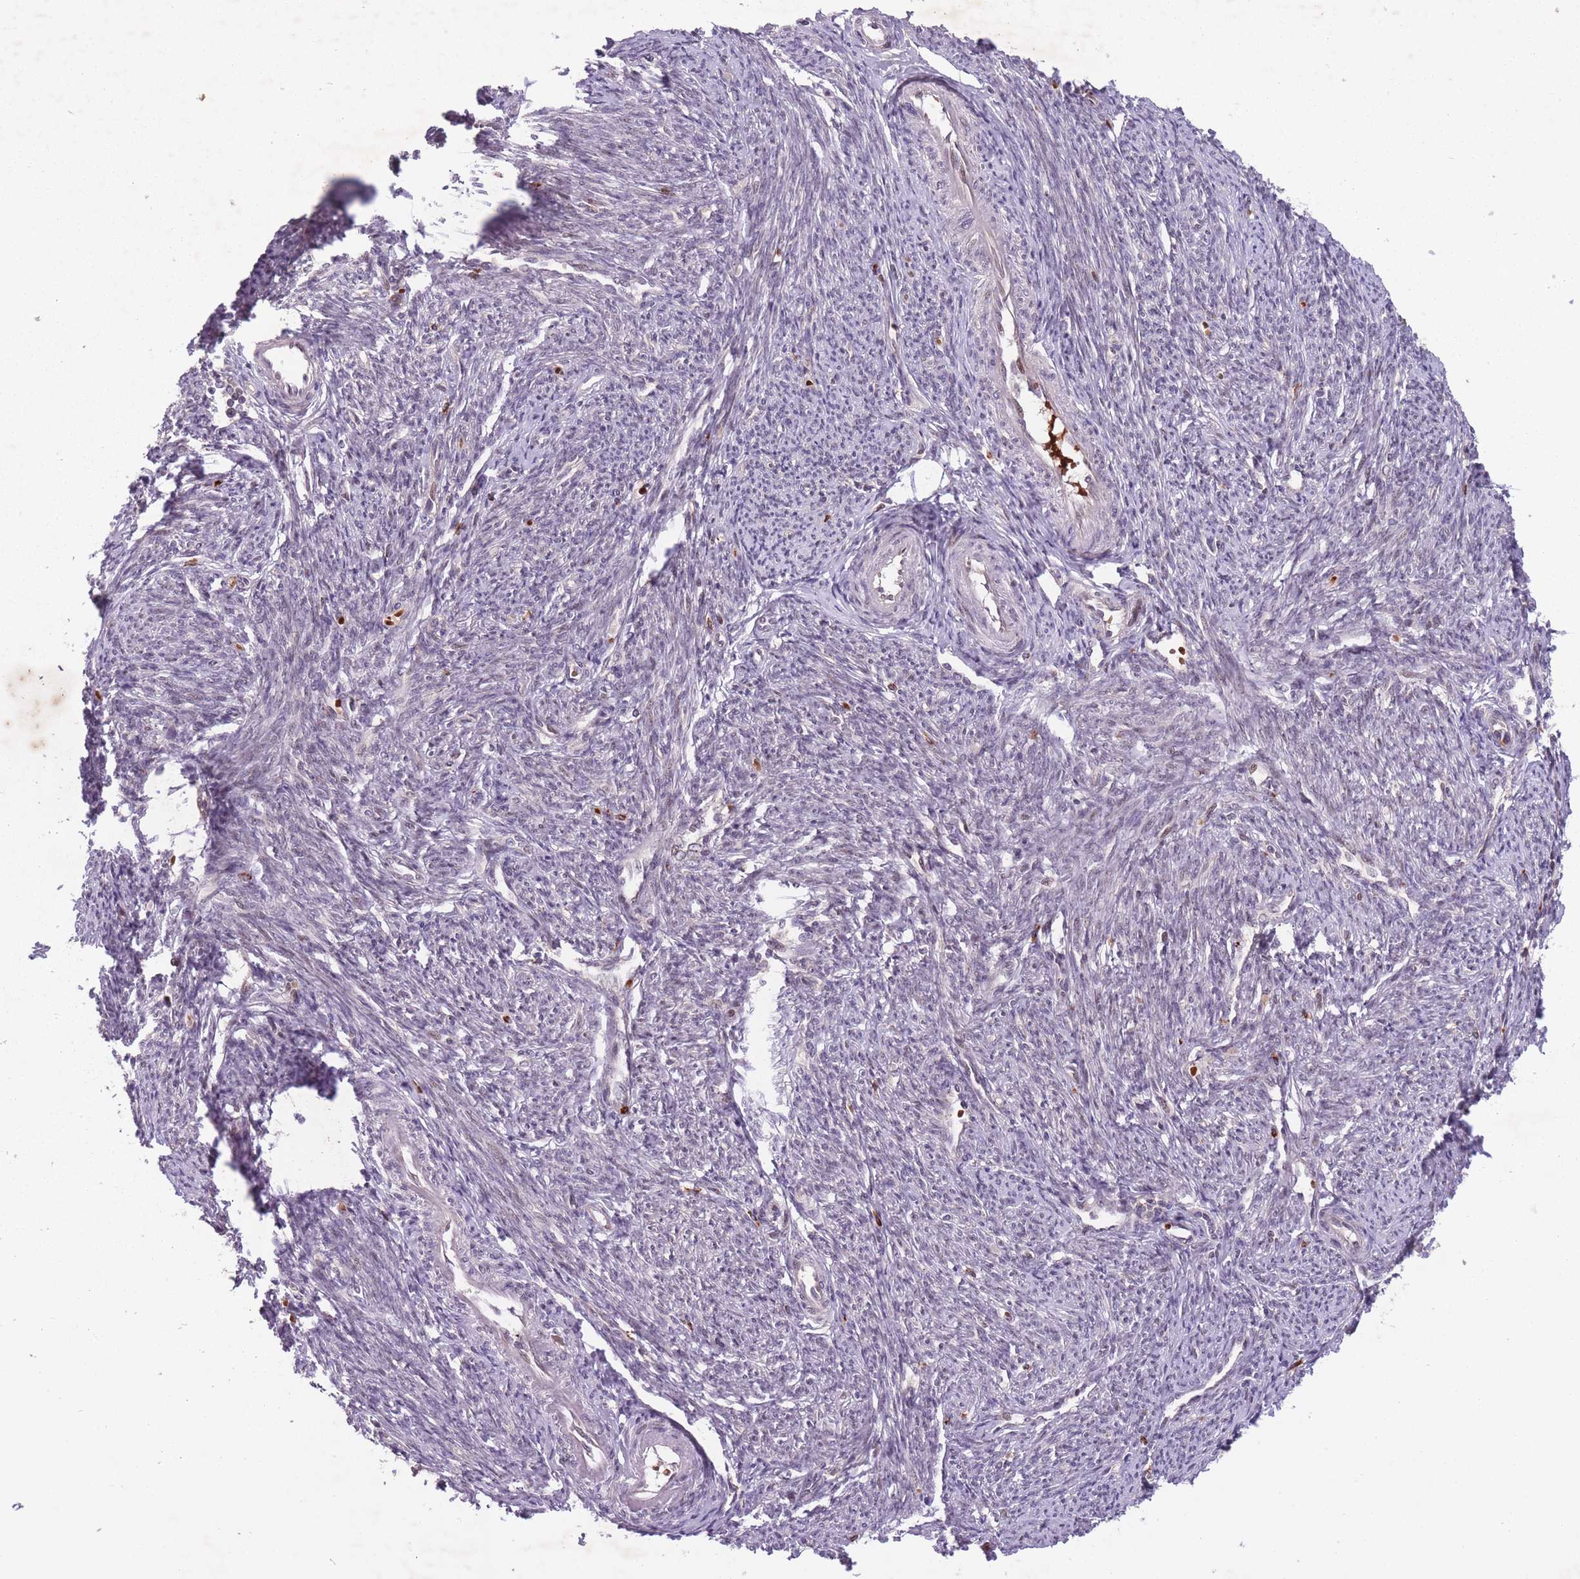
{"staining": {"intensity": "negative", "quantity": "none", "location": "none"}, "tissue": "smooth muscle", "cell_type": "Smooth muscle cells", "image_type": "normal", "snomed": [{"axis": "morphology", "description": "Normal tissue, NOS"}, {"axis": "topography", "description": "Smooth muscle"}, {"axis": "topography", "description": "Fallopian tube"}], "caption": "A photomicrograph of human smooth muscle is negative for staining in smooth muscle cells. Brightfield microscopy of immunohistochemistry (IHC) stained with DAB (brown) and hematoxylin (blue), captured at high magnification.", "gene": "SECTM1", "patient": {"sex": "female", "age": 59}}